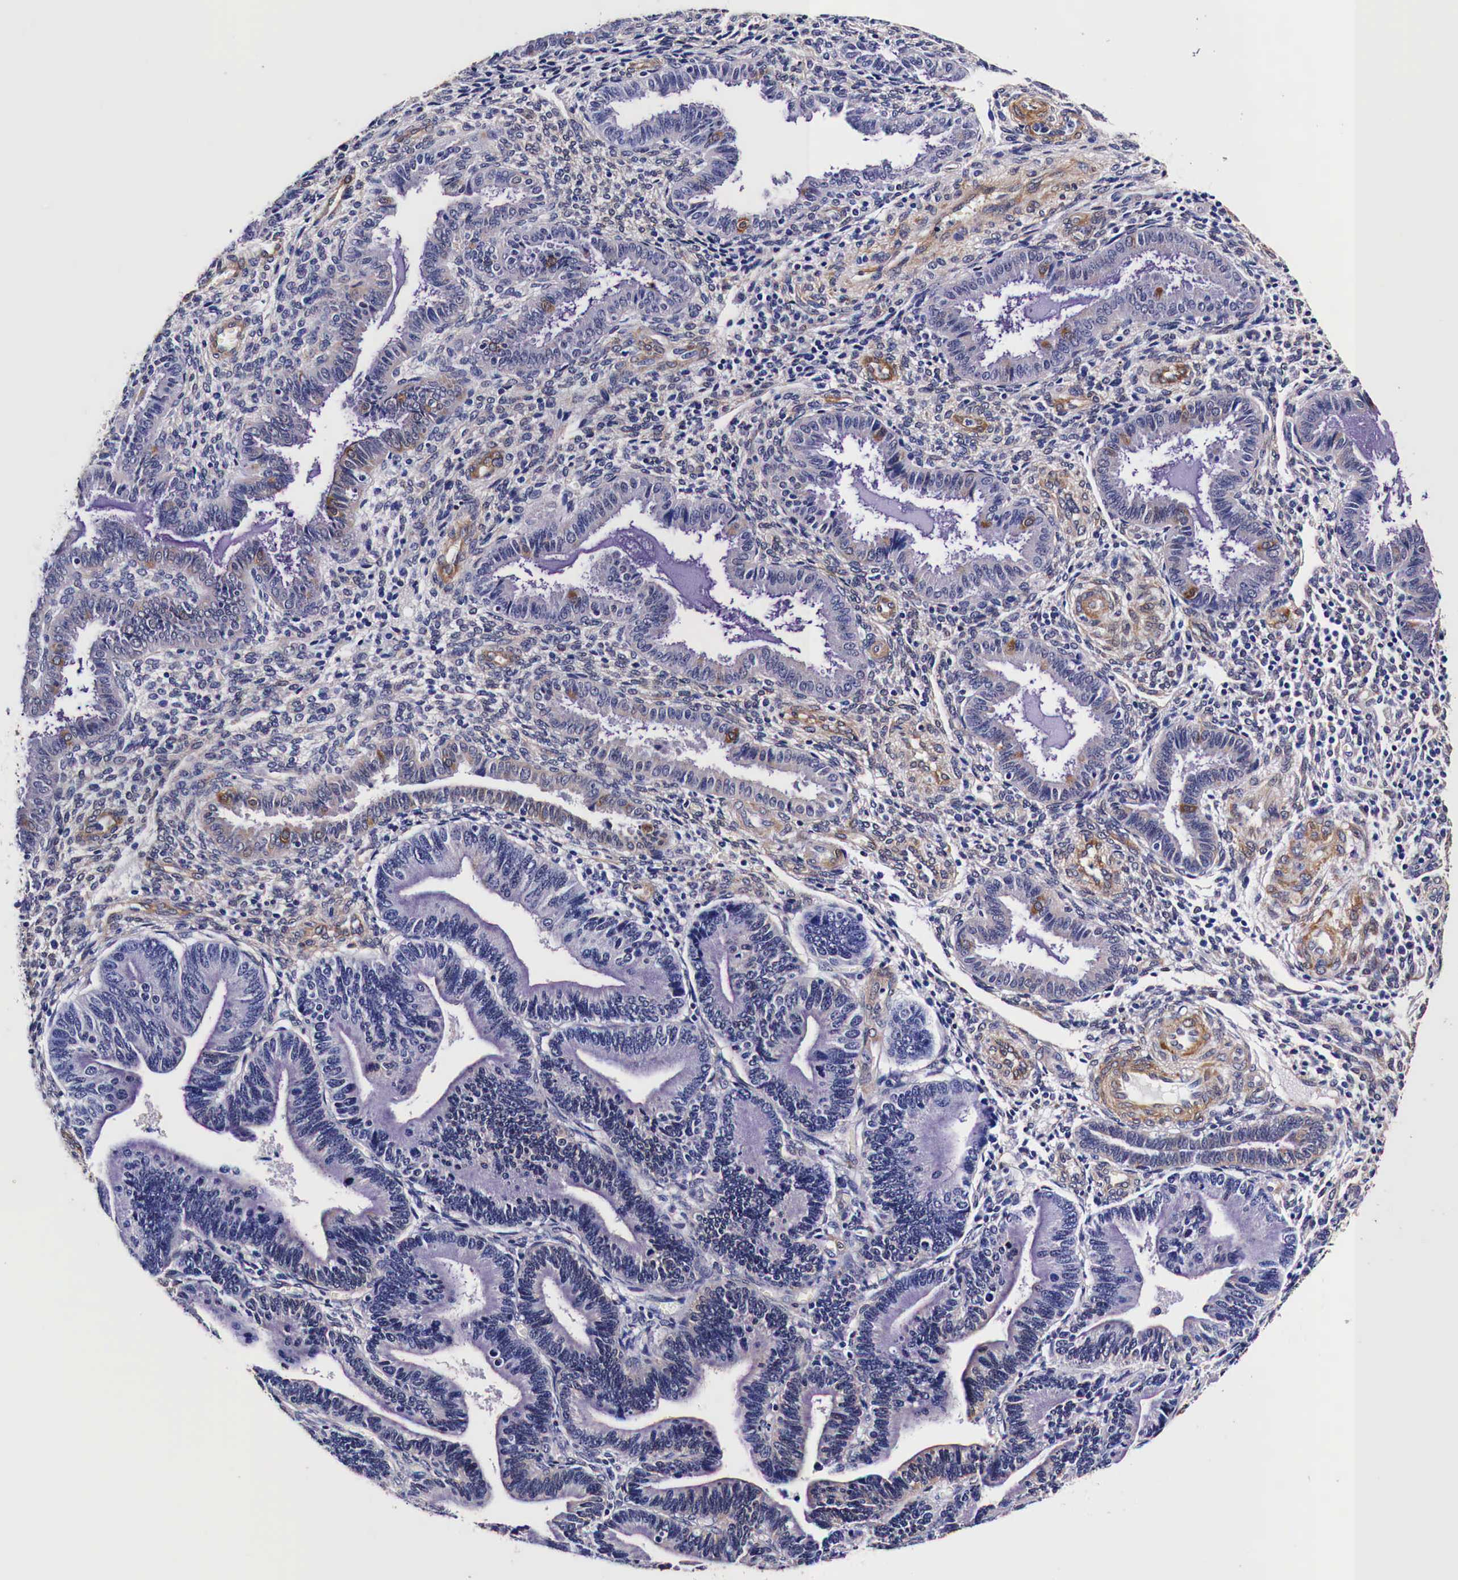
{"staining": {"intensity": "negative", "quantity": "none", "location": "none"}, "tissue": "endometrium", "cell_type": "Cells in endometrial stroma", "image_type": "normal", "snomed": [{"axis": "morphology", "description": "Normal tissue, NOS"}, {"axis": "topography", "description": "Endometrium"}], "caption": "Histopathology image shows no protein staining in cells in endometrial stroma of unremarkable endometrium. (DAB (3,3'-diaminobenzidine) IHC visualized using brightfield microscopy, high magnification).", "gene": "HSPB1", "patient": {"sex": "female", "age": 36}}